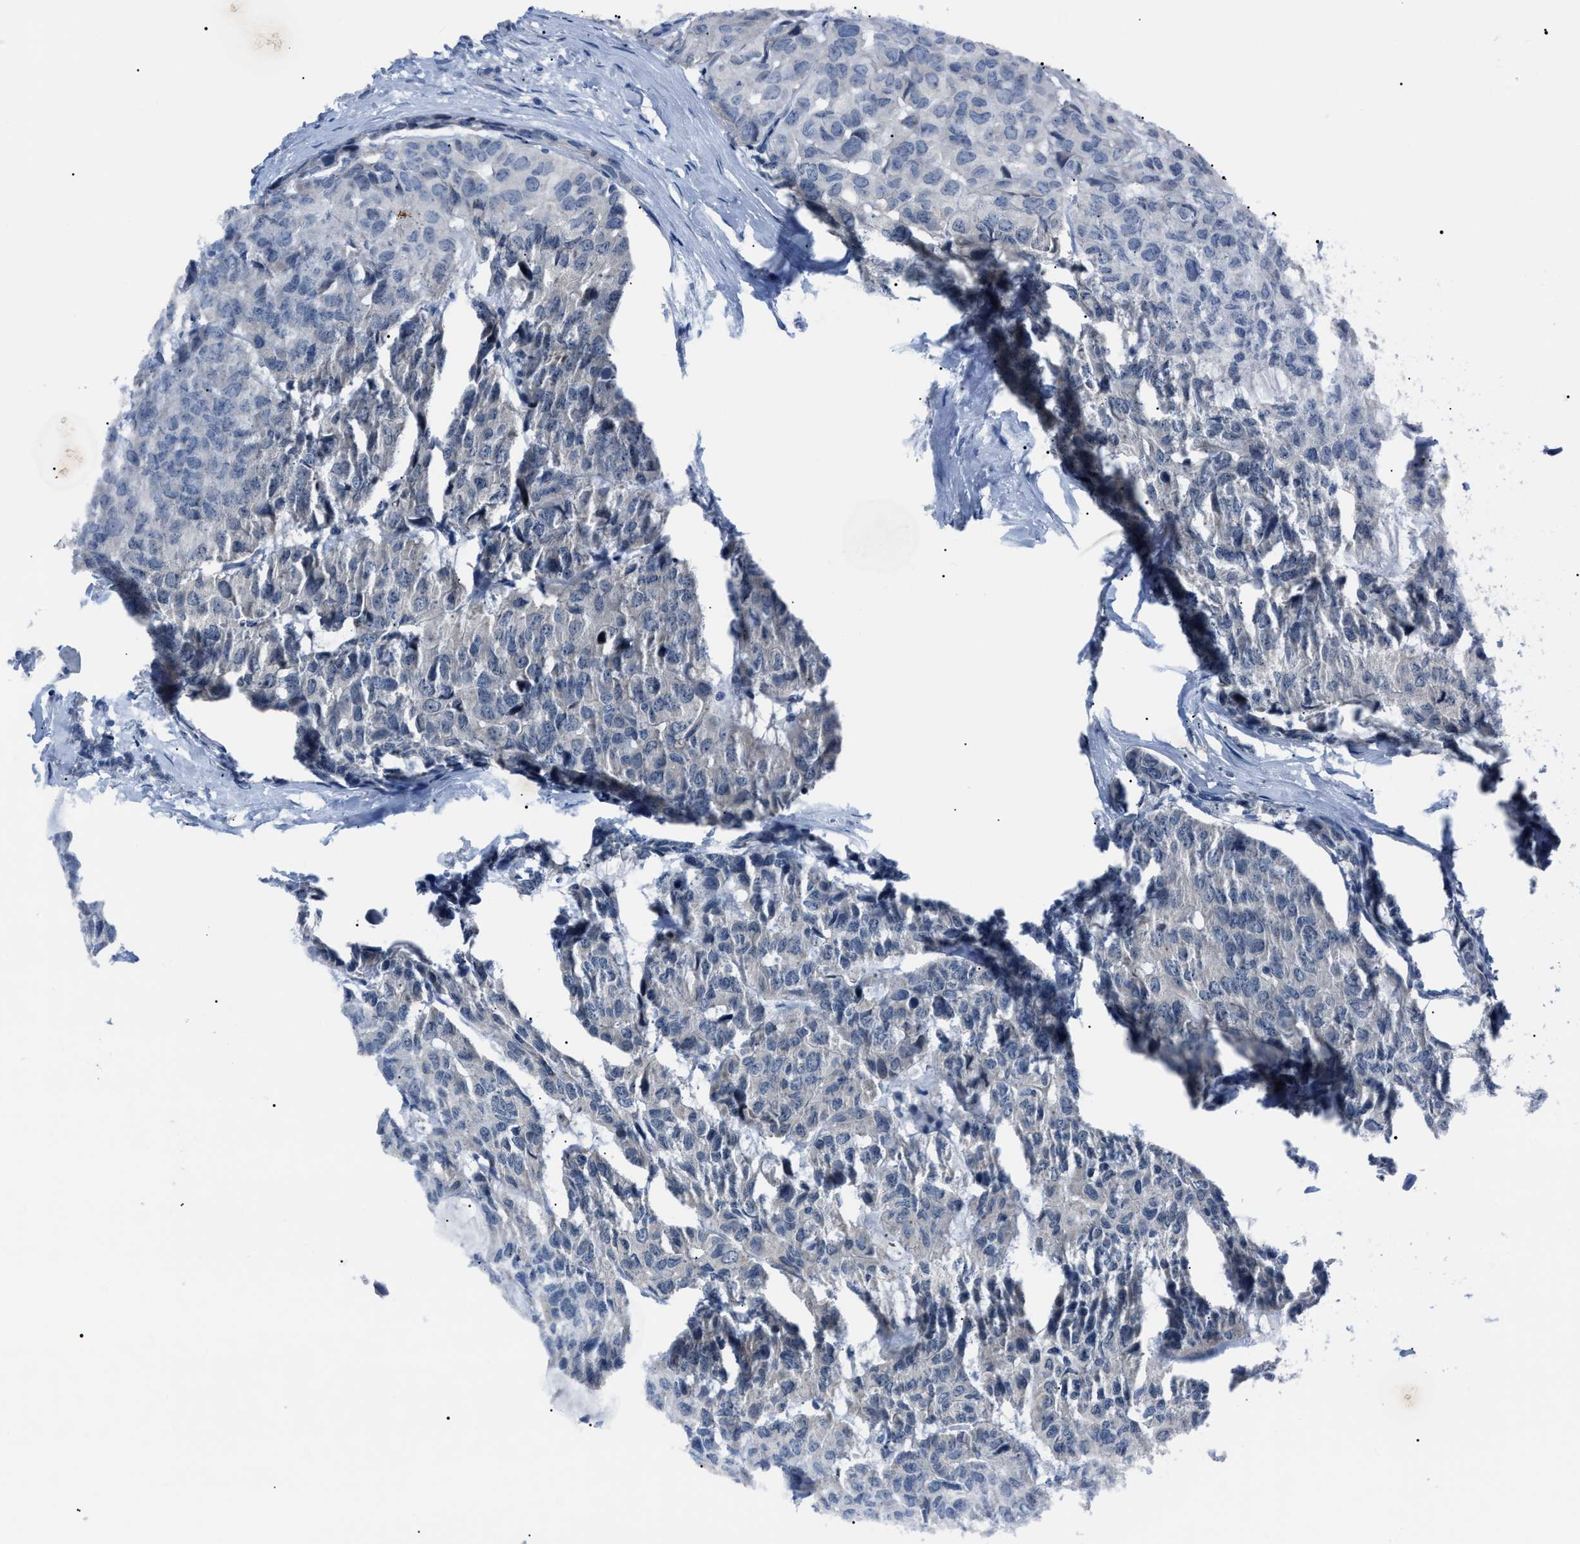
{"staining": {"intensity": "negative", "quantity": "none", "location": "none"}, "tissue": "head and neck cancer", "cell_type": "Tumor cells", "image_type": "cancer", "snomed": [{"axis": "morphology", "description": "Adenocarcinoma, NOS"}, {"axis": "topography", "description": "Salivary gland, NOS"}, {"axis": "topography", "description": "Head-Neck"}], "caption": "A micrograph of human adenocarcinoma (head and neck) is negative for staining in tumor cells. (Immunohistochemistry, brightfield microscopy, high magnification).", "gene": "LRWD1", "patient": {"sex": "female", "age": 76}}